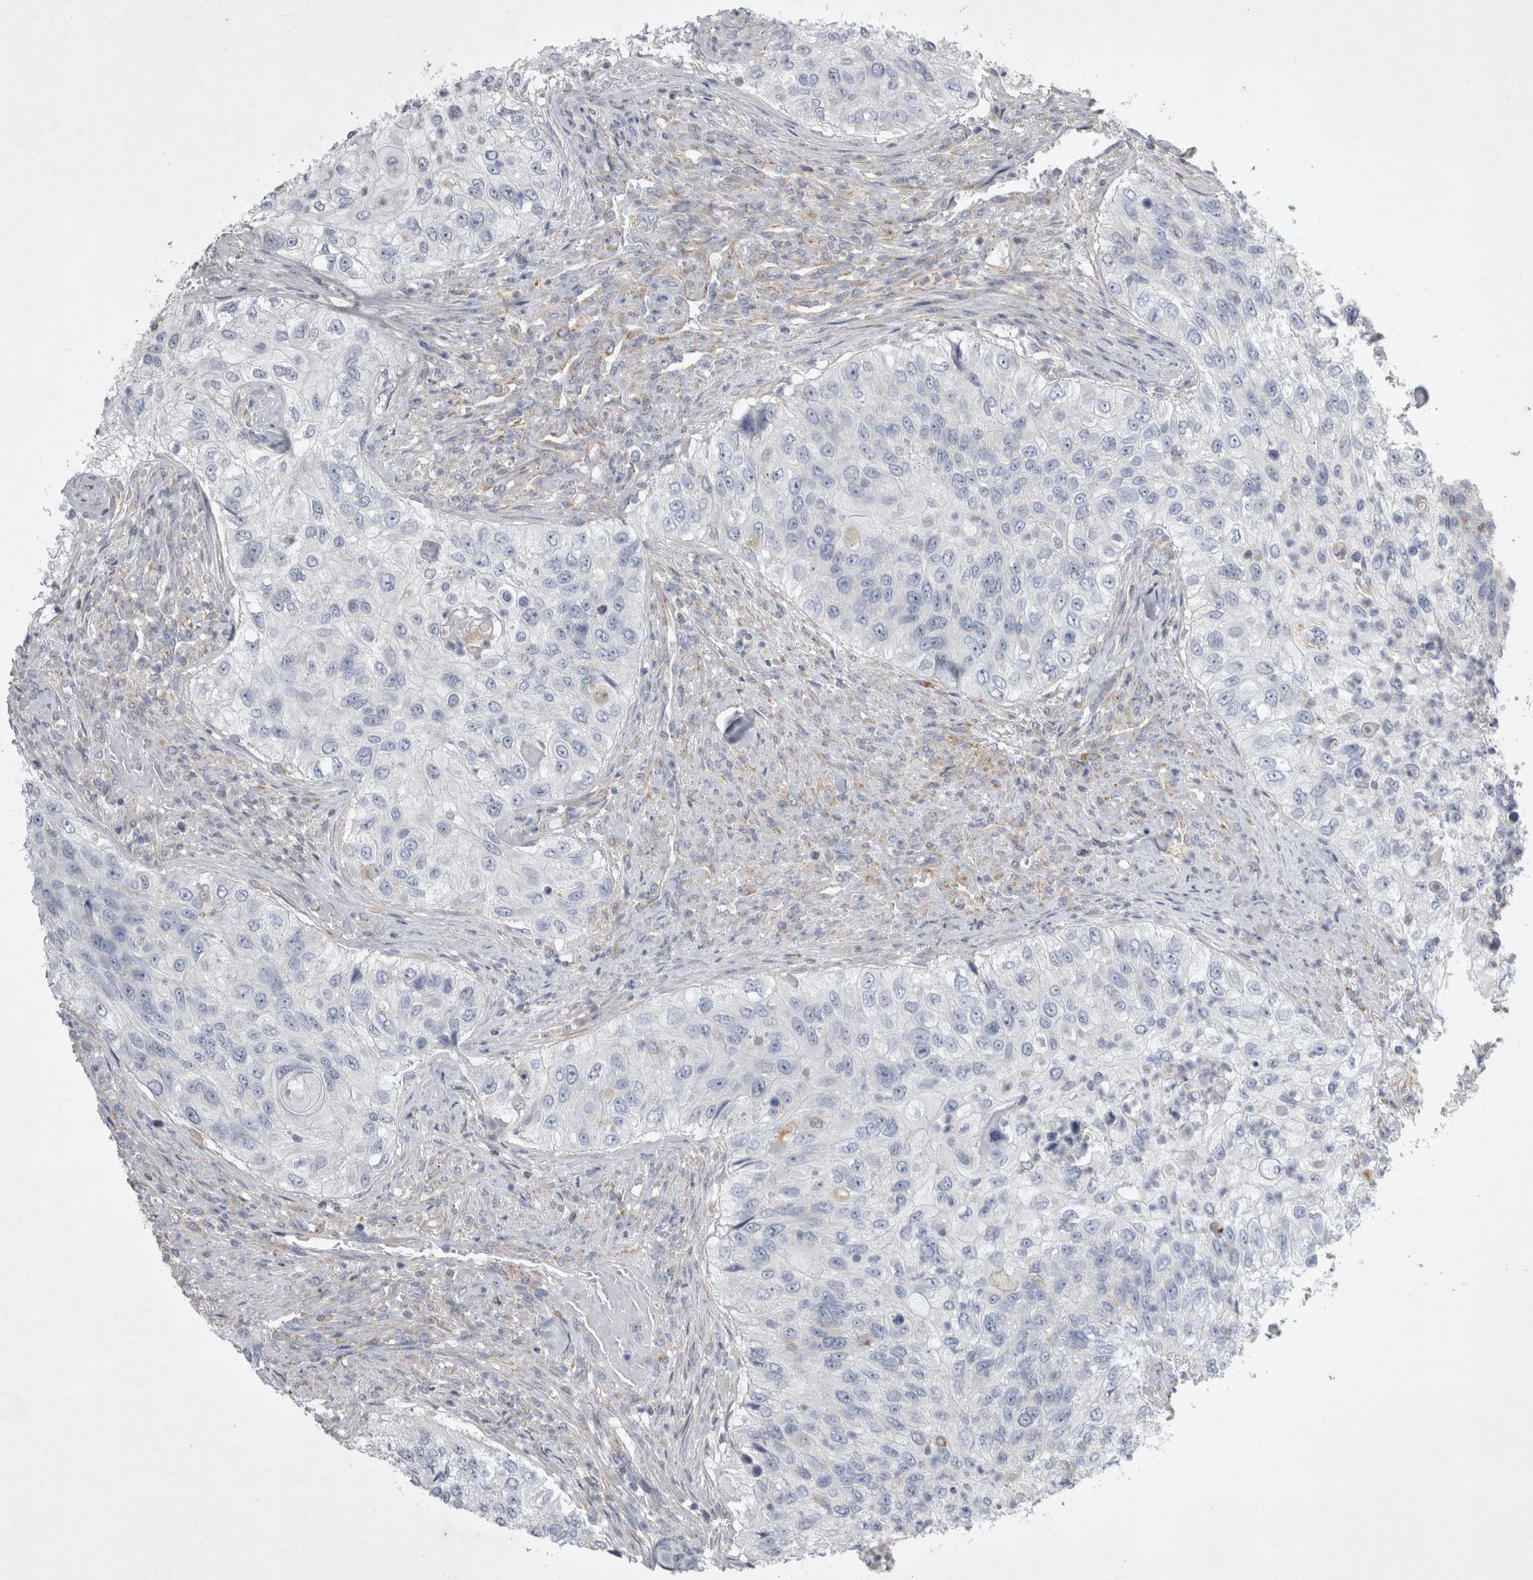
{"staining": {"intensity": "negative", "quantity": "none", "location": "none"}, "tissue": "urothelial cancer", "cell_type": "Tumor cells", "image_type": "cancer", "snomed": [{"axis": "morphology", "description": "Urothelial carcinoma, High grade"}, {"axis": "topography", "description": "Urinary bladder"}], "caption": "DAB (3,3'-diaminobenzidine) immunohistochemical staining of high-grade urothelial carcinoma displays no significant expression in tumor cells.", "gene": "STRADB", "patient": {"sex": "female", "age": 60}}